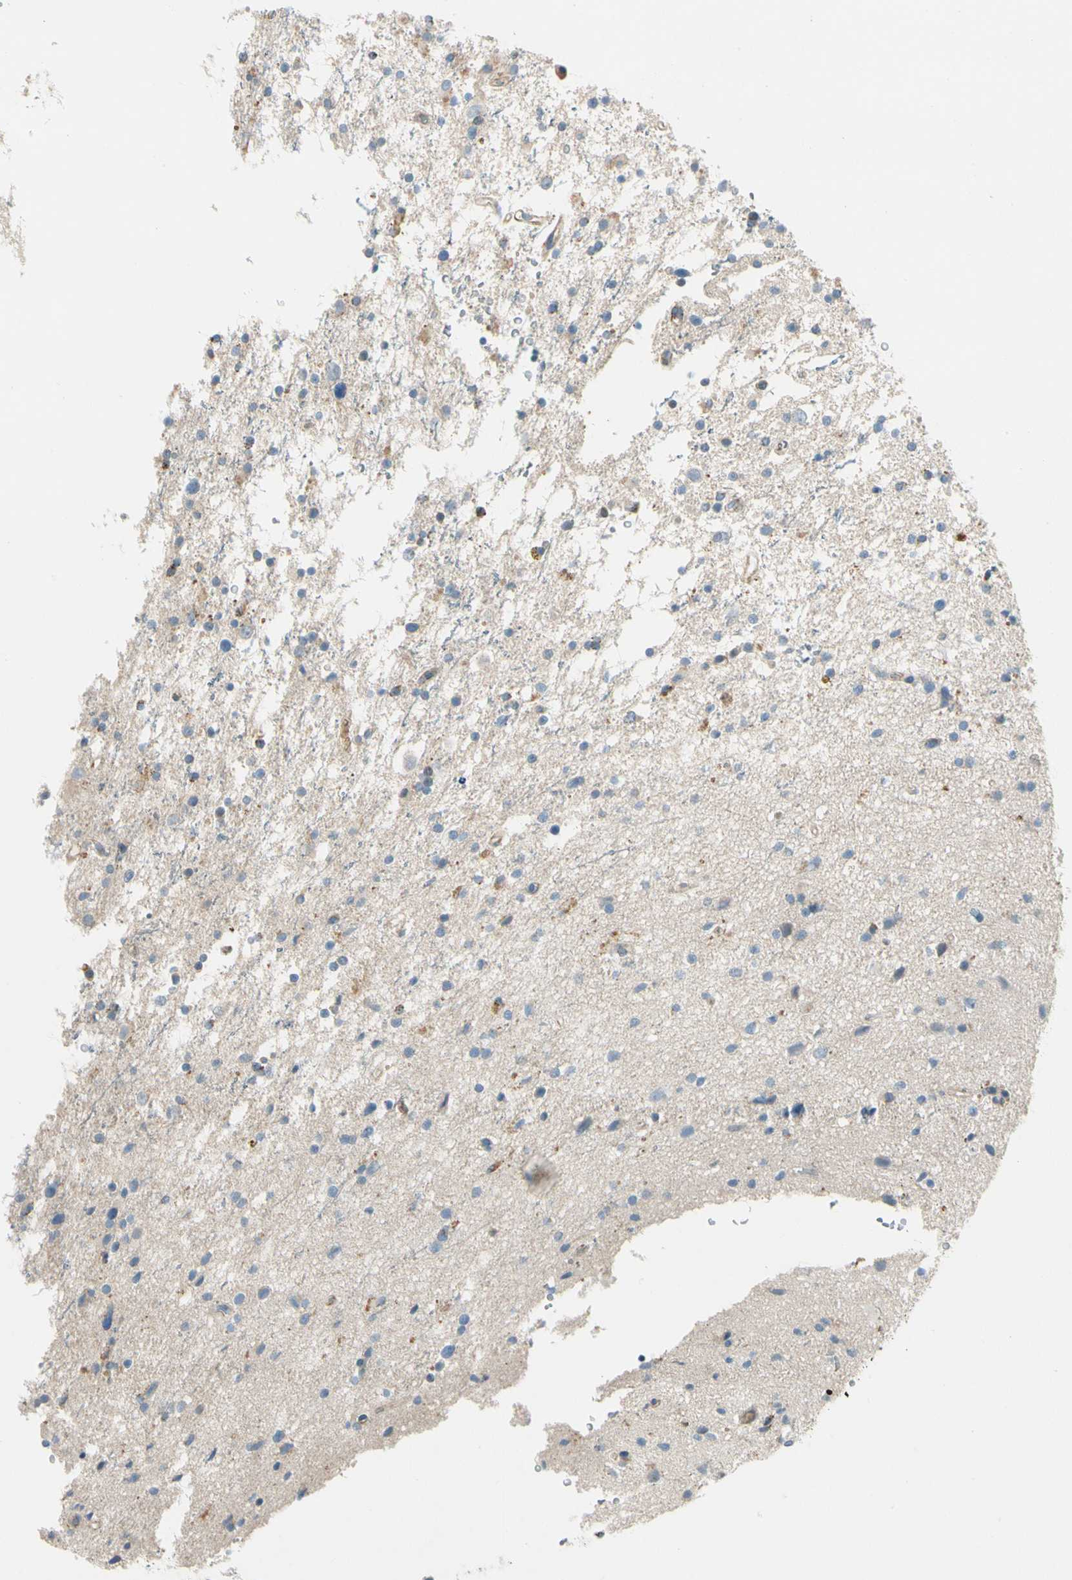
{"staining": {"intensity": "weak", "quantity": "<25%", "location": "cytoplasmic/membranous"}, "tissue": "glioma", "cell_type": "Tumor cells", "image_type": "cancer", "snomed": [{"axis": "morphology", "description": "Glioma, malignant, High grade"}, {"axis": "topography", "description": "Brain"}], "caption": "Immunohistochemistry (IHC) of malignant glioma (high-grade) demonstrates no staining in tumor cells.", "gene": "CDH6", "patient": {"sex": "male", "age": 33}}